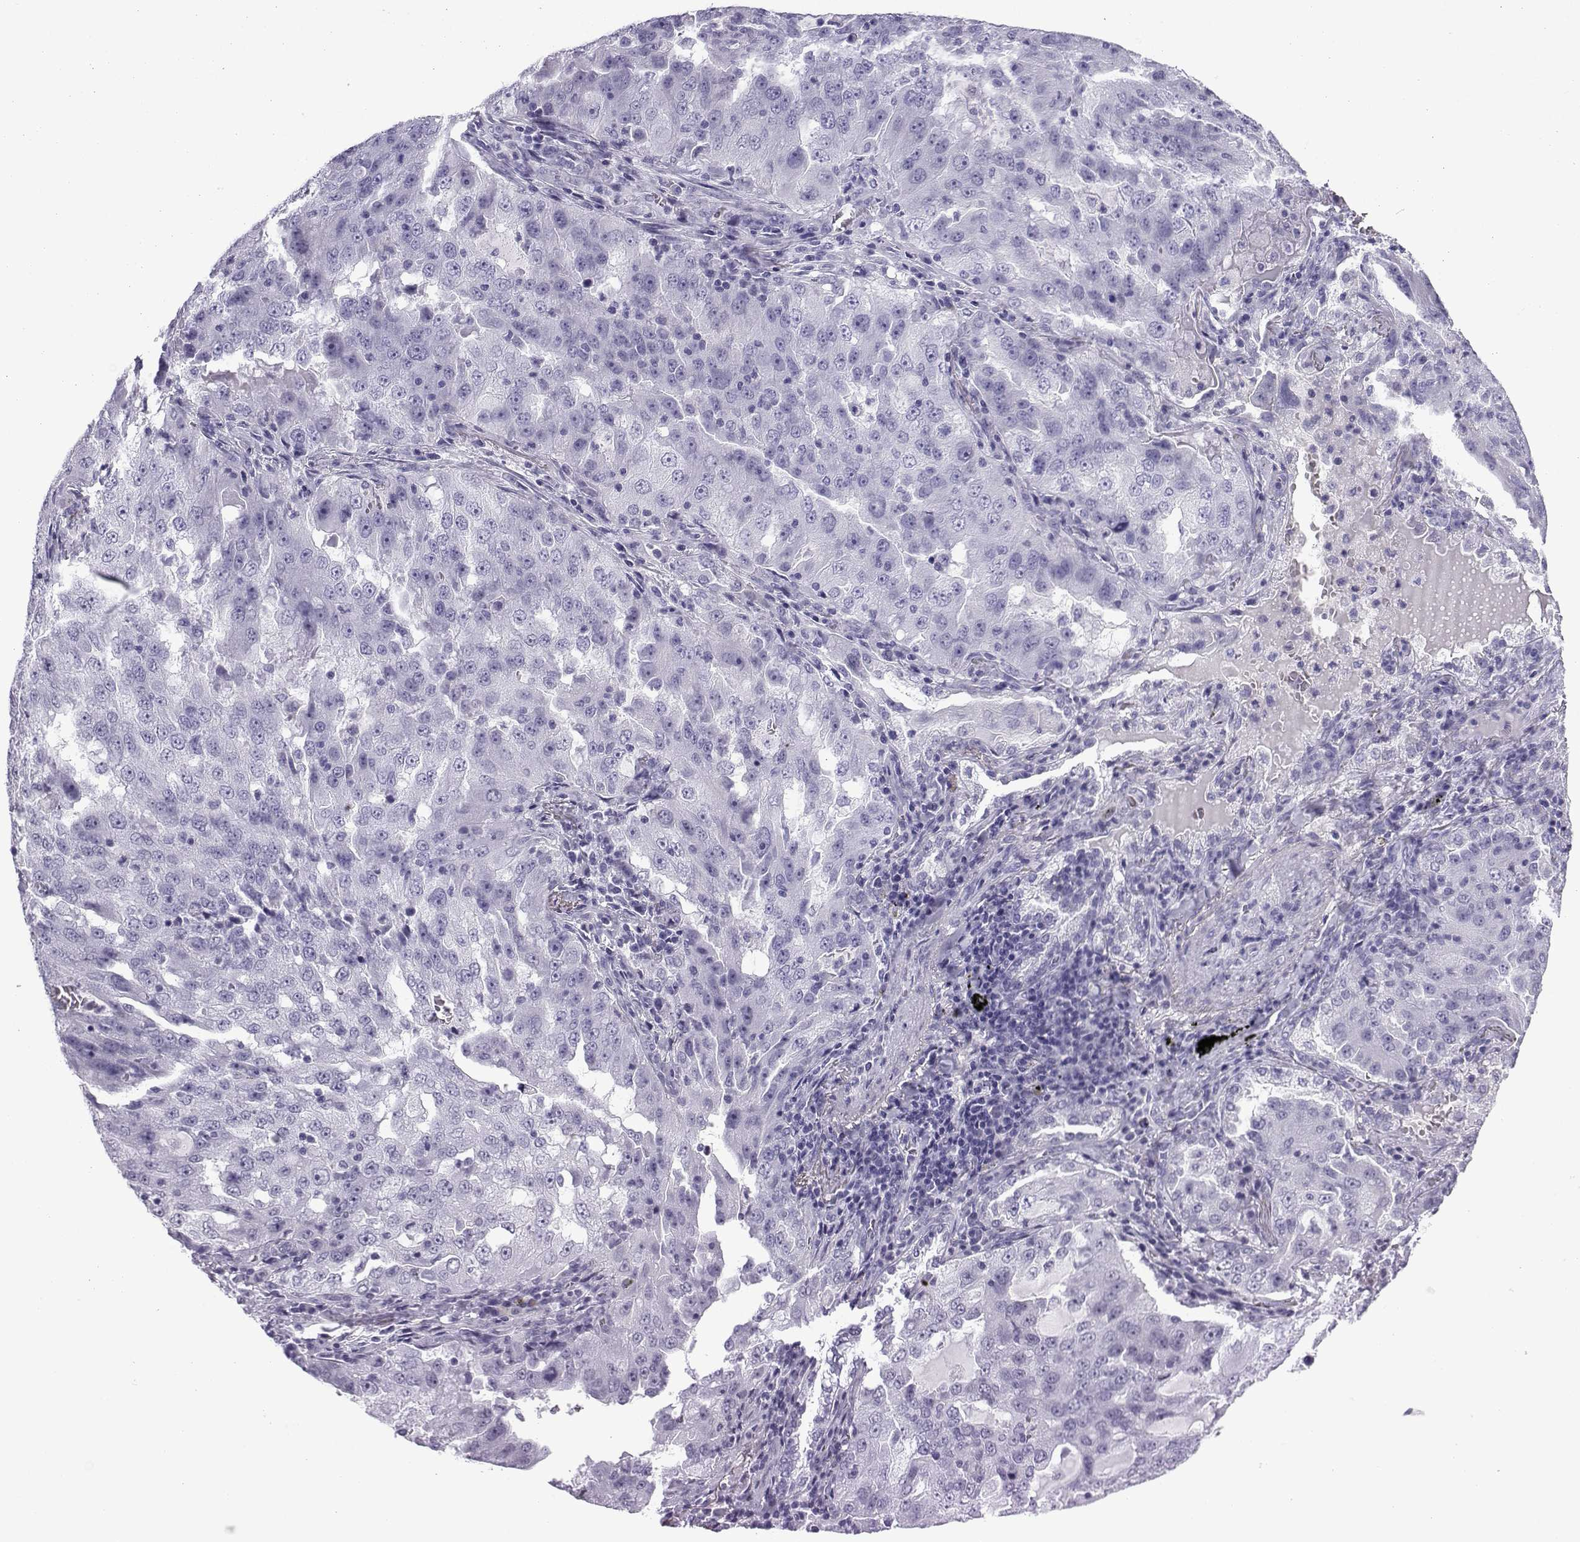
{"staining": {"intensity": "negative", "quantity": "none", "location": "none"}, "tissue": "lung cancer", "cell_type": "Tumor cells", "image_type": "cancer", "snomed": [{"axis": "morphology", "description": "Adenocarcinoma, NOS"}, {"axis": "topography", "description": "Lung"}], "caption": "Immunohistochemical staining of human adenocarcinoma (lung) exhibits no significant positivity in tumor cells.", "gene": "TRIM46", "patient": {"sex": "female", "age": 61}}